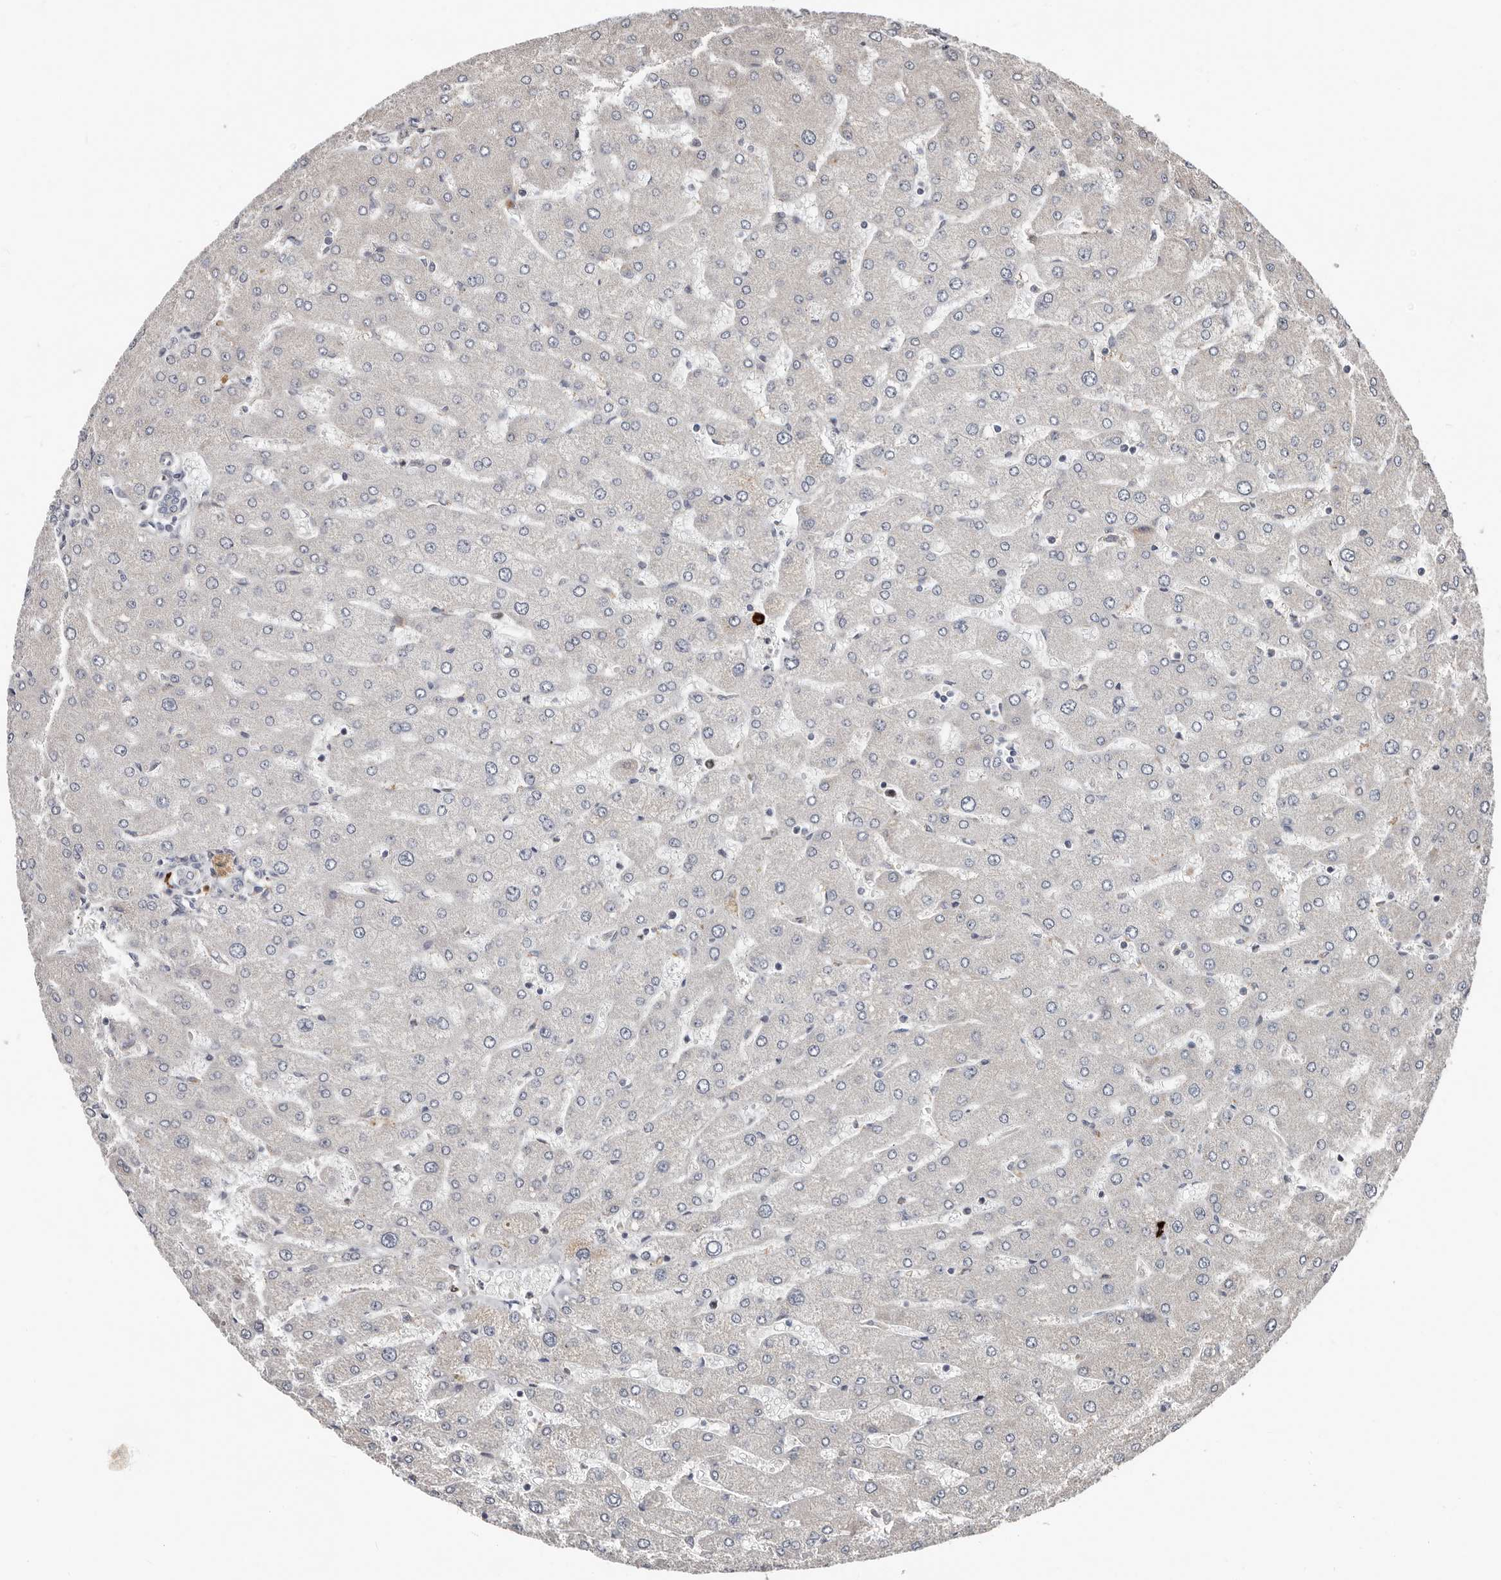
{"staining": {"intensity": "negative", "quantity": "none", "location": "none"}, "tissue": "liver", "cell_type": "Cholangiocytes", "image_type": "normal", "snomed": [{"axis": "morphology", "description": "Normal tissue, NOS"}, {"axis": "topography", "description": "Liver"}], "caption": "This is an immunohistochemistry histopathology image of unremarkable human liver. There is no staining in cholangiocytes.", "gene": "SMYD4", "patient": {"sex": "male", "age": 55}}